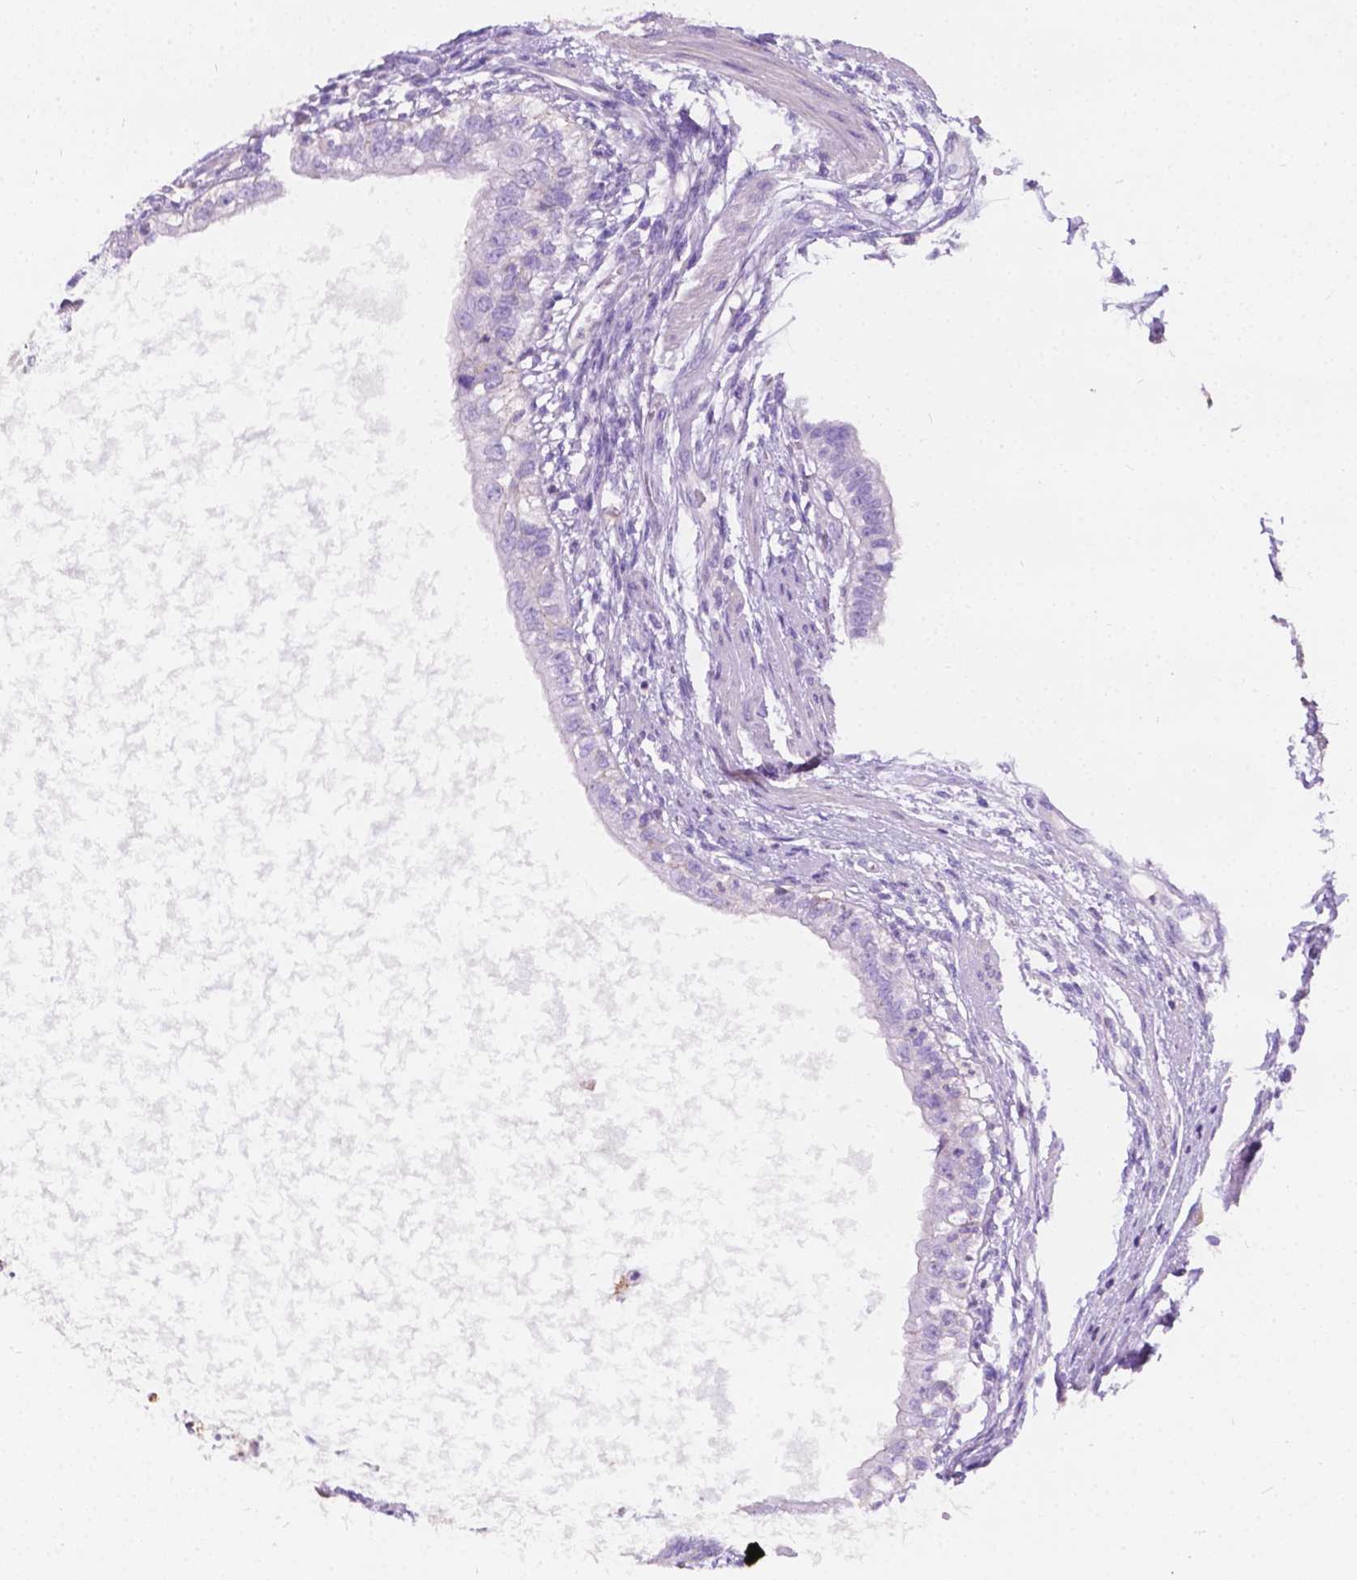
{"staining": {"intensity": "negative", "quantity": "none", "location": "none"}, "tissue": "testis cancer", "cell_type": "Tumor cells", "image_type": "cancer", "snomed": [{"axis": "morphology", "description": "Carcinoma, Embryonal, NOS"}, {"axis": "topography", "description": "Testis"}], "caption": "Tumor cells show no significant staining in testis cancer.", "gene": "GNAO1", "patient": {"sex": "male", "age": 26}}